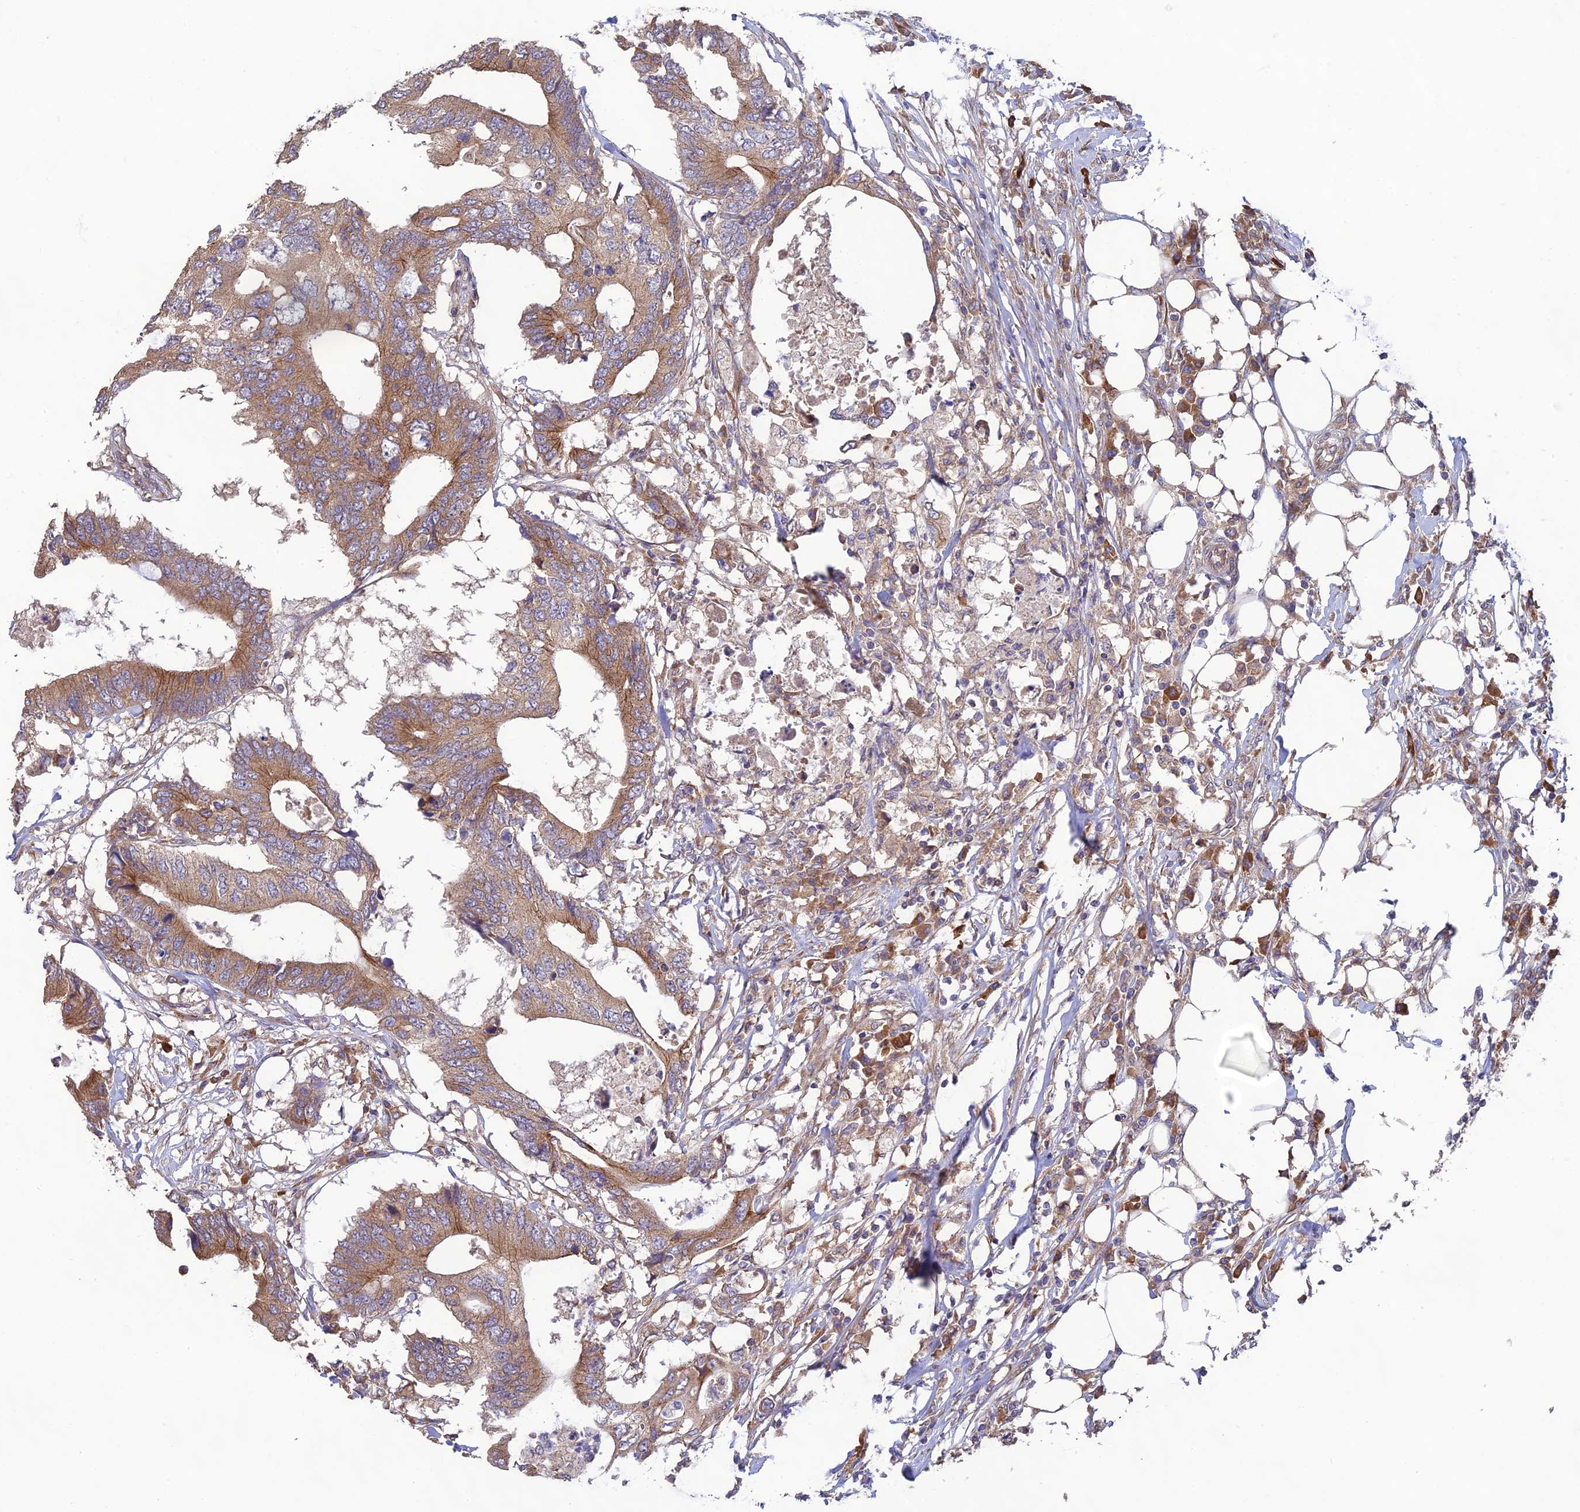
{"staining": {"intensity": "moderate", "quantity": ">75%", "location": "cytoplasmic/membranous"}, "tissue": "colorectal cancer", "cell_type": "Tumor cells", "image_type": "cancer", "snomed": [{"axis": "morphology", "description": "Adenocarcinoma, NOS"}, {"axis": "topography", "description": "Colon"}], "caption": "A brown stain labels moderate cytoplasmic/membranous staining of a protein in colorectal cancer tumor cells.", "gene": "MRNIP", "patient": {"sex": "male", "age": 71}}